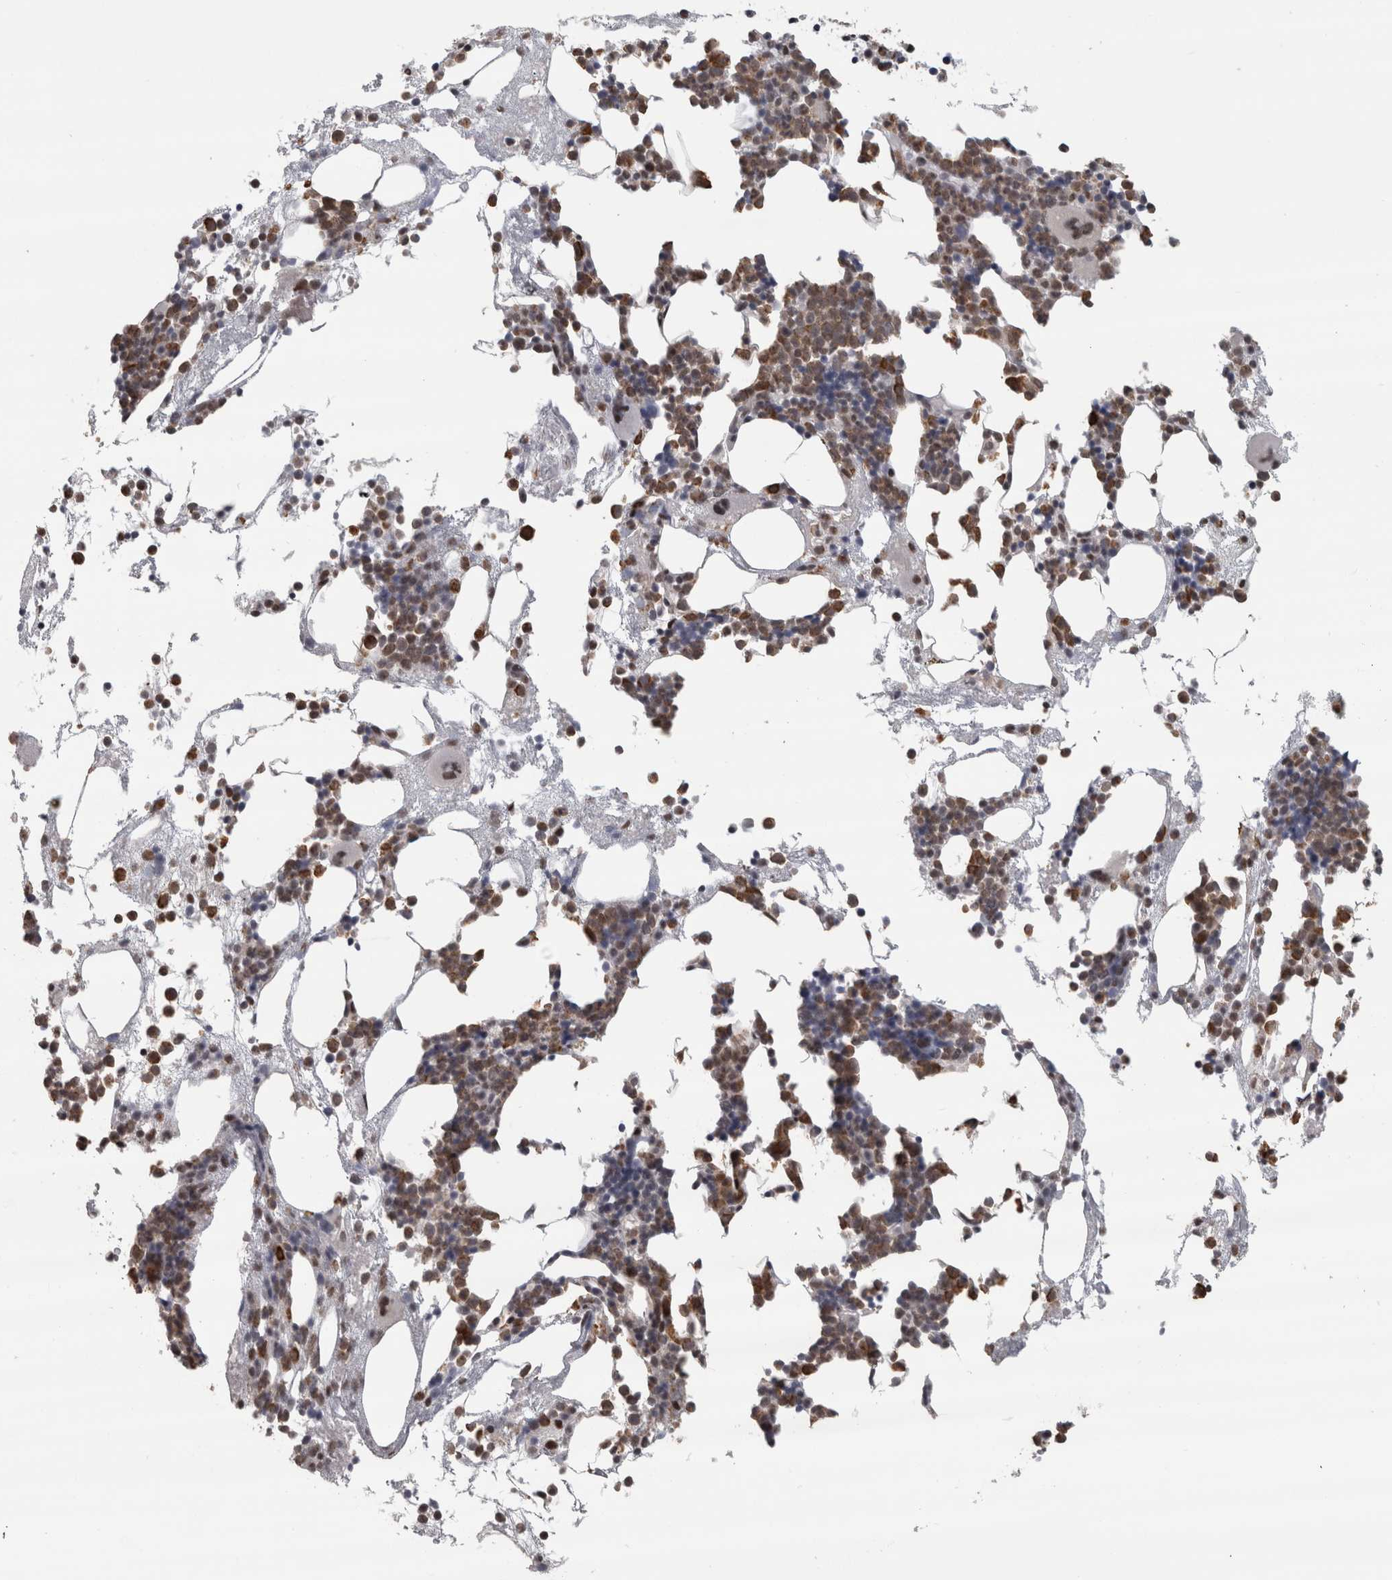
{"staining": {"intensity": "moderate", "quantity": ">75%", "location": "cytoplasmic/membranous"}, "tissue": "bone marrow", "cell_type": "Hematopoietic cells", "image_type": "normal", "snomed": [{"axis": "morphology", "description": "Normal tissue, NOS"}, {"axis": "morphology", "description": "Inflammation, NOS"}, {"axis": "topography", "description": "Bone marrow"}], "caption": "A photomicrograph of bone marrow stained for a protein shows moderate cytoplasmic/membranous brown staining in hematopoietic cells.", "gene": "MICU3", "patient": {"sex": "female", "age": 81}}